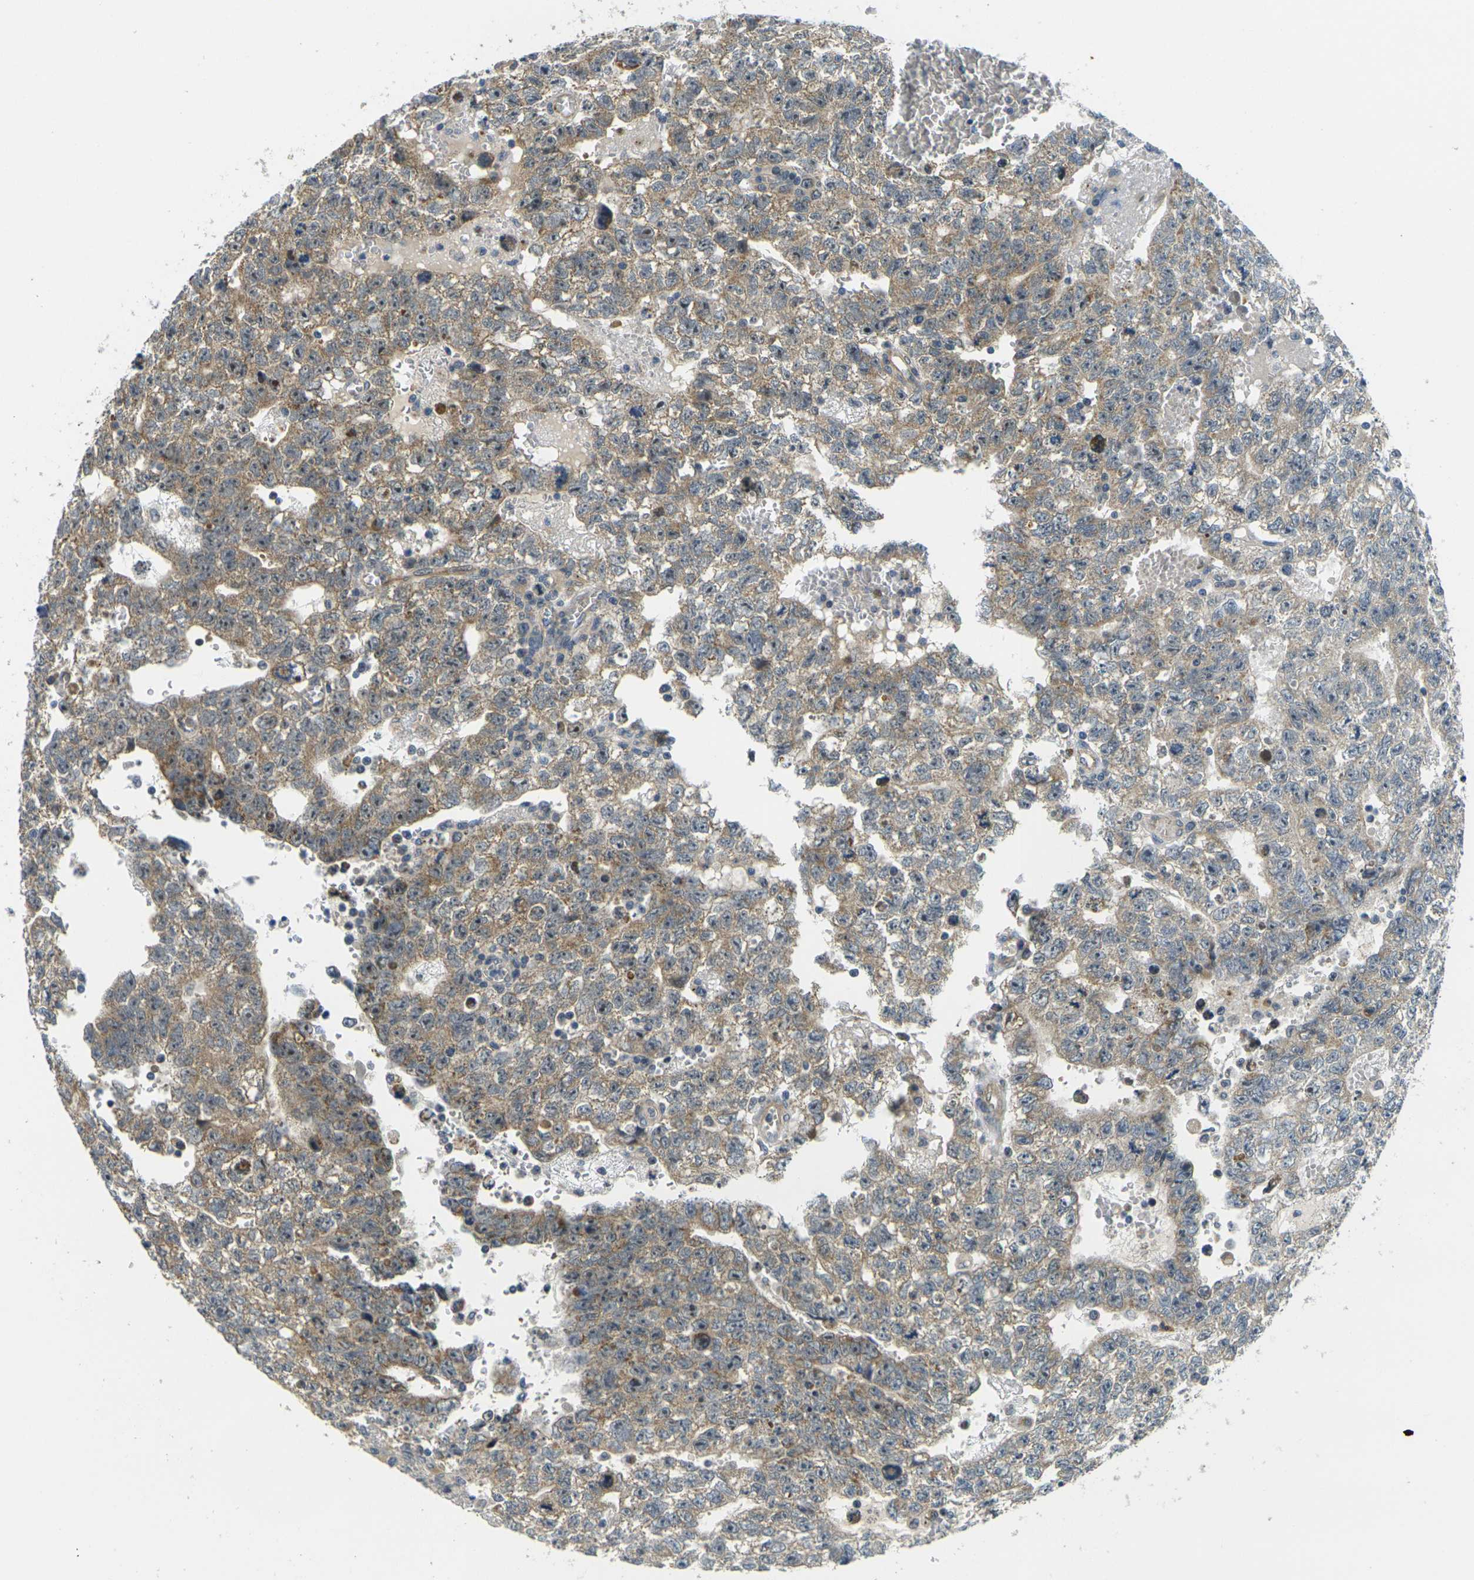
{"staining": {"intensity": "moderate", "quantity": ">75%", "location": "cytoplasmic/membranous"}, "tissue": "testis cancer", "cell_type": "Tumor cells", "image_type": "cancer", "snomed": [{"axis": "morphology", "description": "Seminoma, NOS"}, {"axis": "morphology", "description": "Carcinoma, Embryonal, NOS"}, {"axis": "topography", "description": "Testis"}], "caption": "Immunohistochemistry (IHC) micrograph of neoplastic tissue: human testis cancer (seminoma) stained using IHC displays medium levels of moderate protein expression localized specifically in the cytoplasmic/membranous of tumor cells, appearing as a cytoplasmic/membranous brown color.", "gene": "MINAR2", "patient": {"sex": "male", "age": 38}}